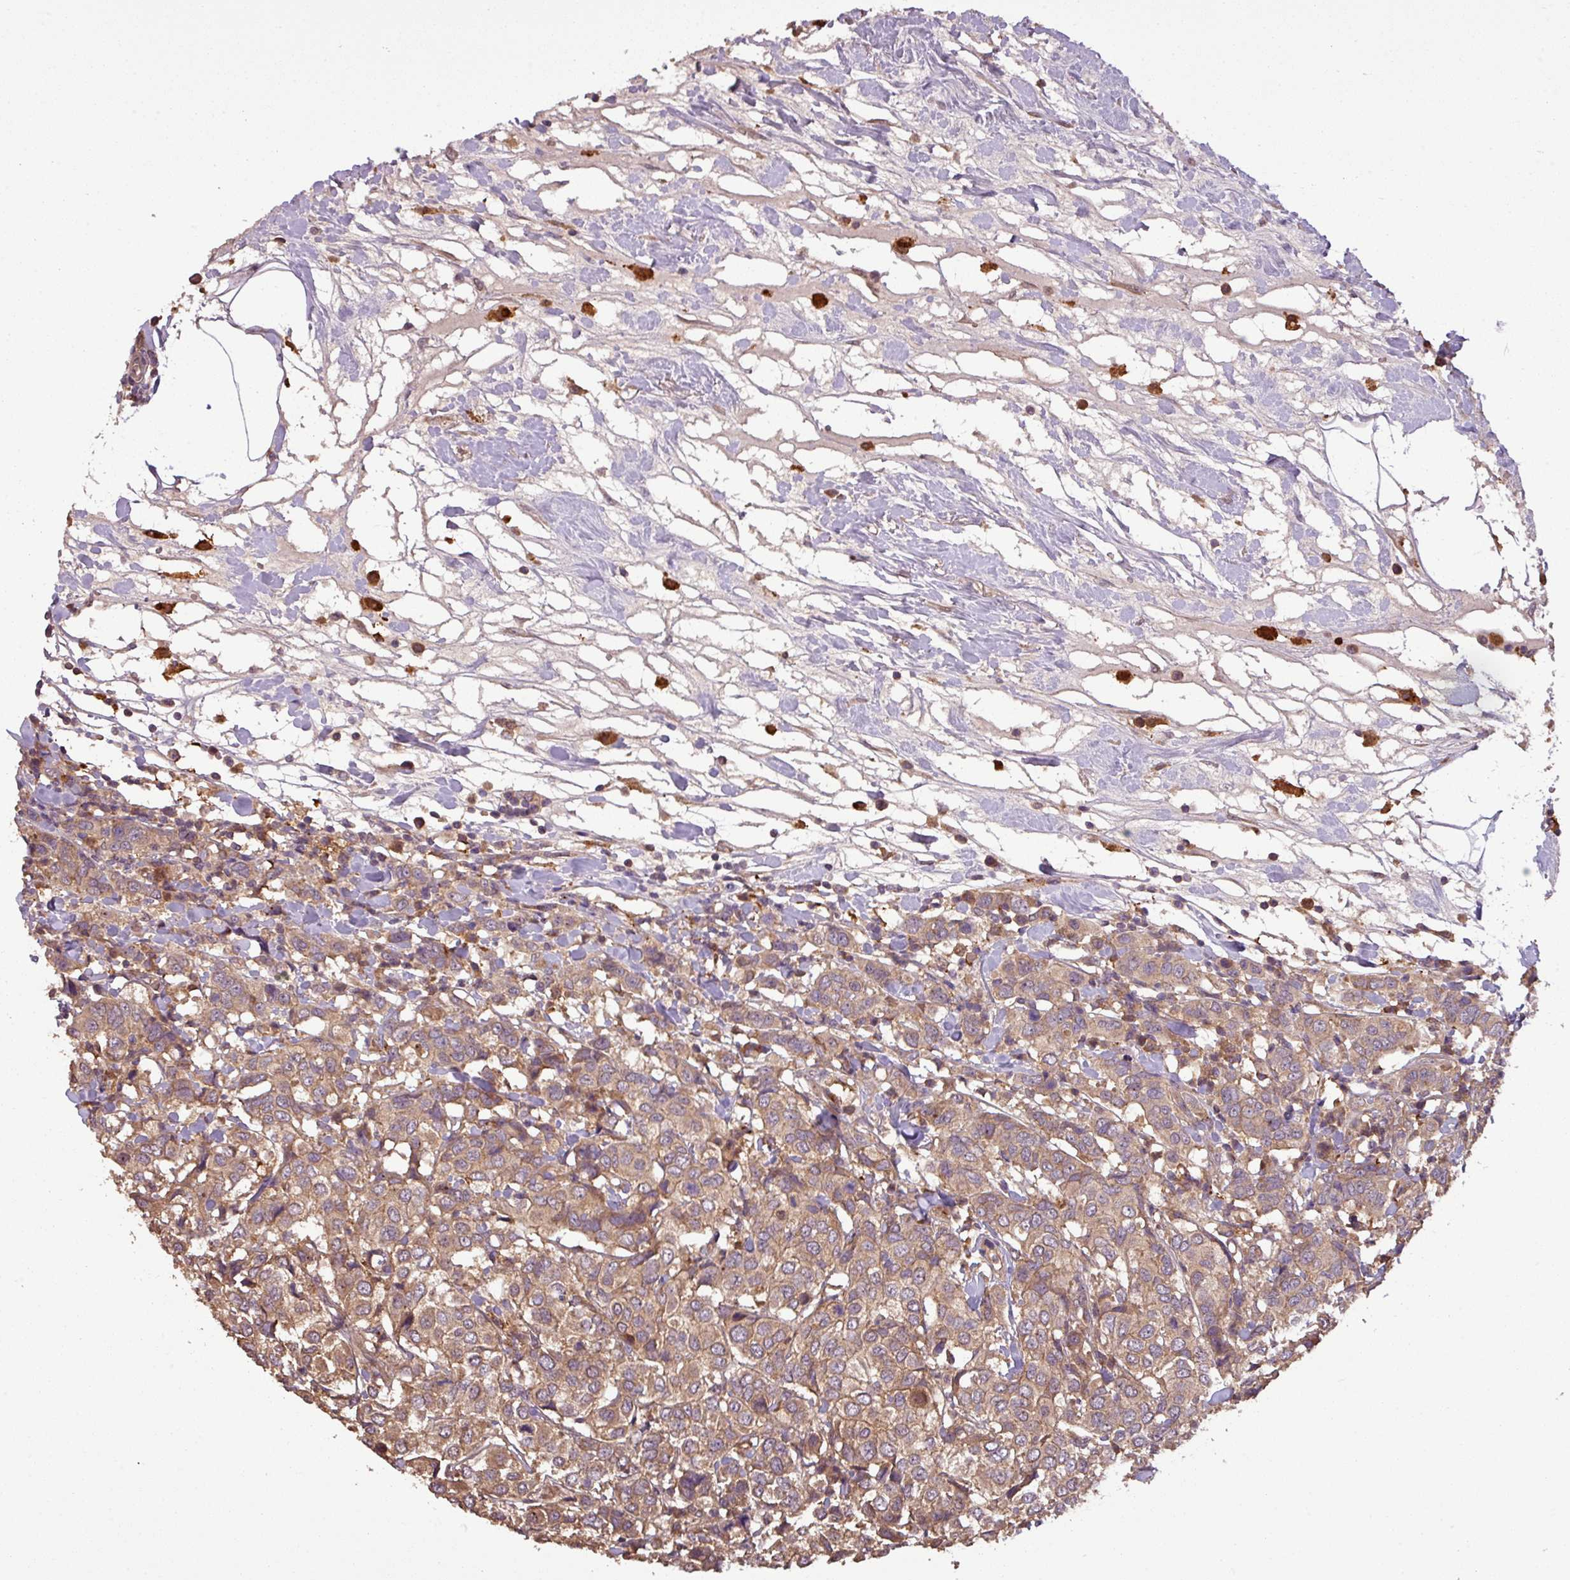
{"staining": {"intensity": "moderate", "quantity": ">75%", "location": "cytoplasmic/membranous"}, "tissue": "breast cancer", "cell_type": "Tumor cells", "image_type": "cancer", "snomed": [{"axis": "morphology", "description": "Duct carcinoma"}, {"axis": "topography", "description": "Breast"}], "caption": "IHC (DAB (3,3'-diaminobenzidine)) staining of human invasive ductal carcinoma (breast) displays moderate cytoplasmic/membranous protein staining in about >75% of tumor cells. (DAB (3,3'-diaminobenzidine) IHC, brown staining for protein, blue staining for nuclei).", "gene": "NT5C3A", "patient": {"sex": "female", "age": 55}}